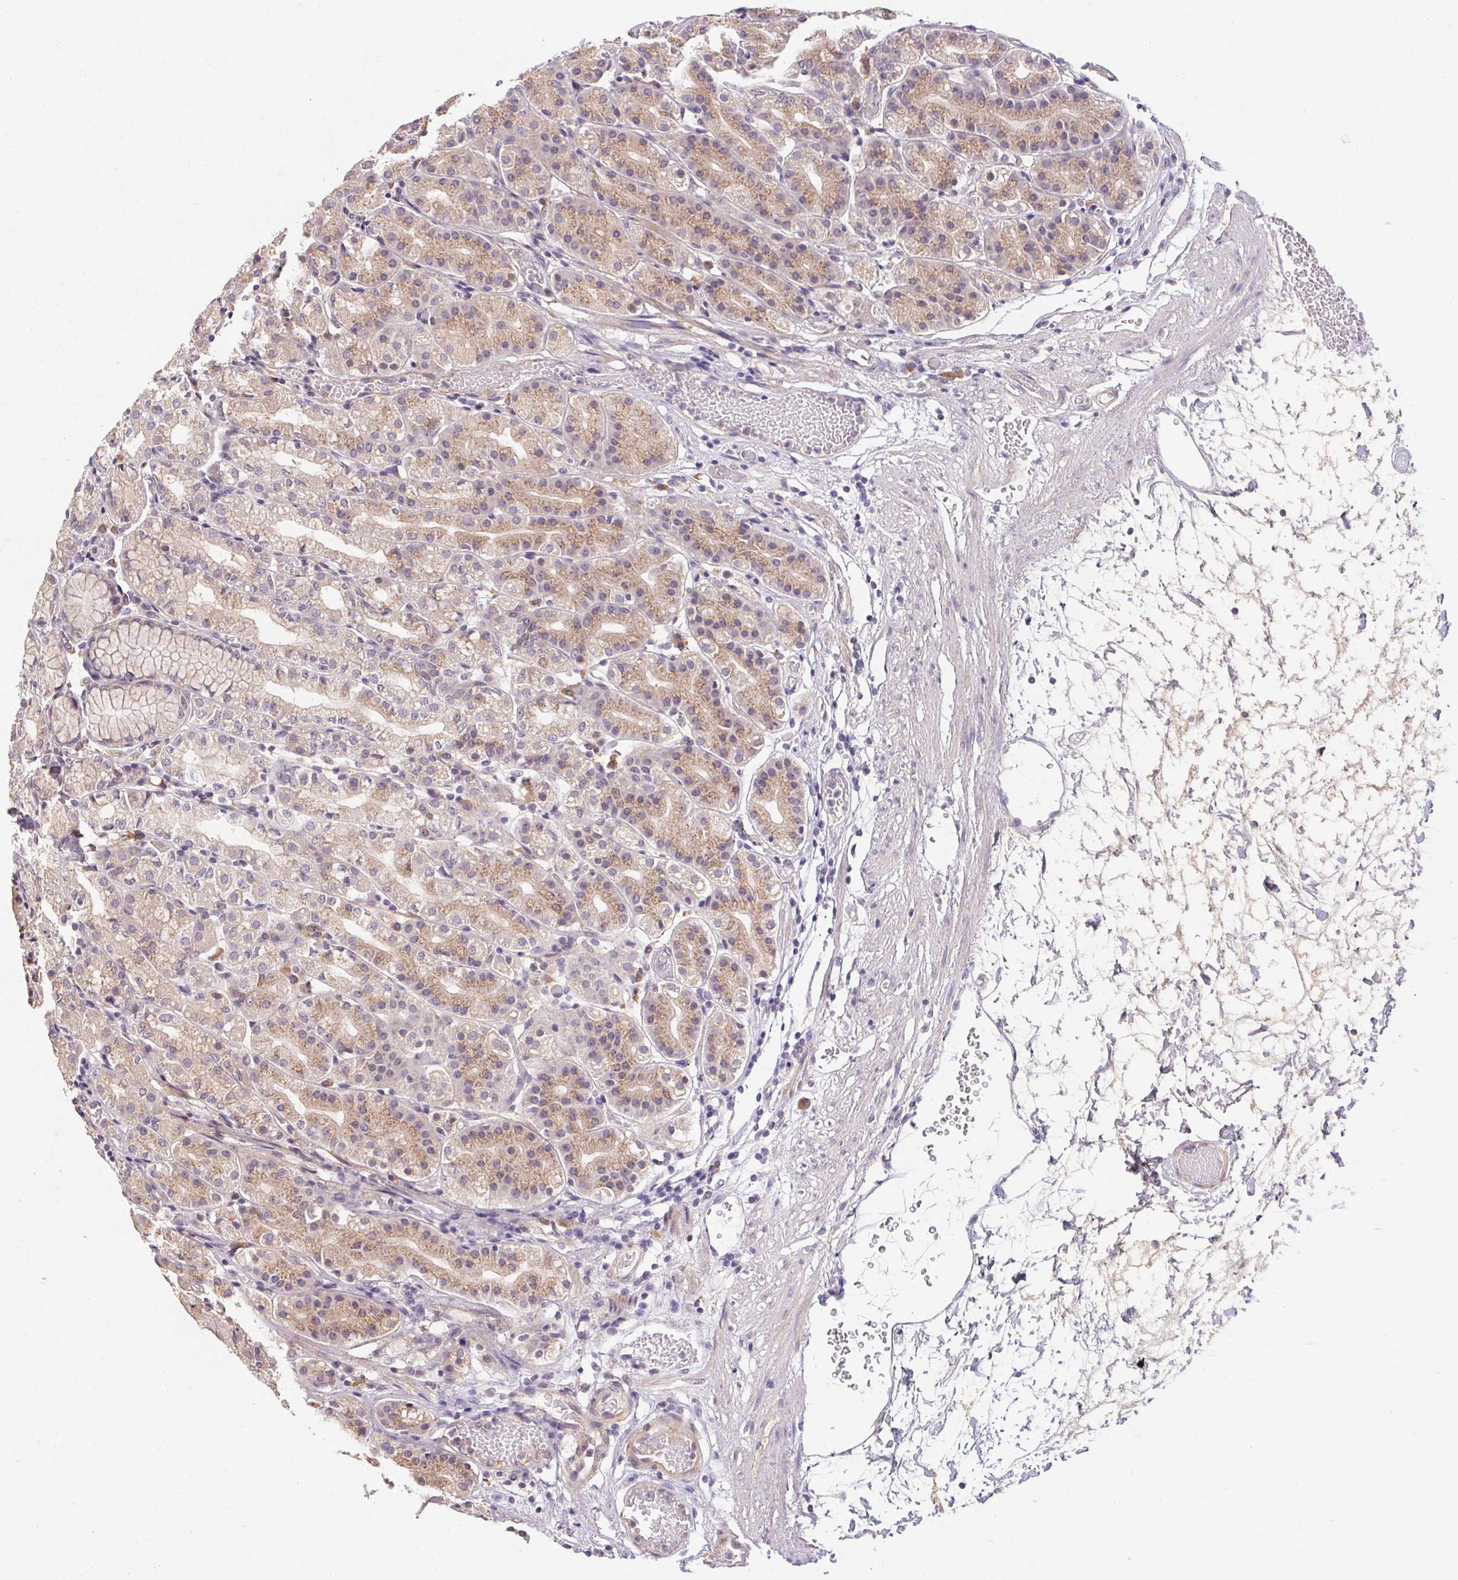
{"staining": {"intensity": "weak", "quantity": "25%-75%", "location": "cytoplasmic/membranous"}, "tissue": "stomach", "cell_type": "Glandular cells", "image_type": "normal", "snomed": [{"axis": "morphology", "description": "Normal tissue, NOS"}, {"axis": "topography", "description": "Stomach"}], "caption": "DAB immunohistochemical staining of unremarkable stomach reveals weak cytoplasmic/membranous protein positivity in approximately 25%-75% of glandular cells.", "gene": "TMEM52B", "patient": {"sex": "female", "age": 57}}